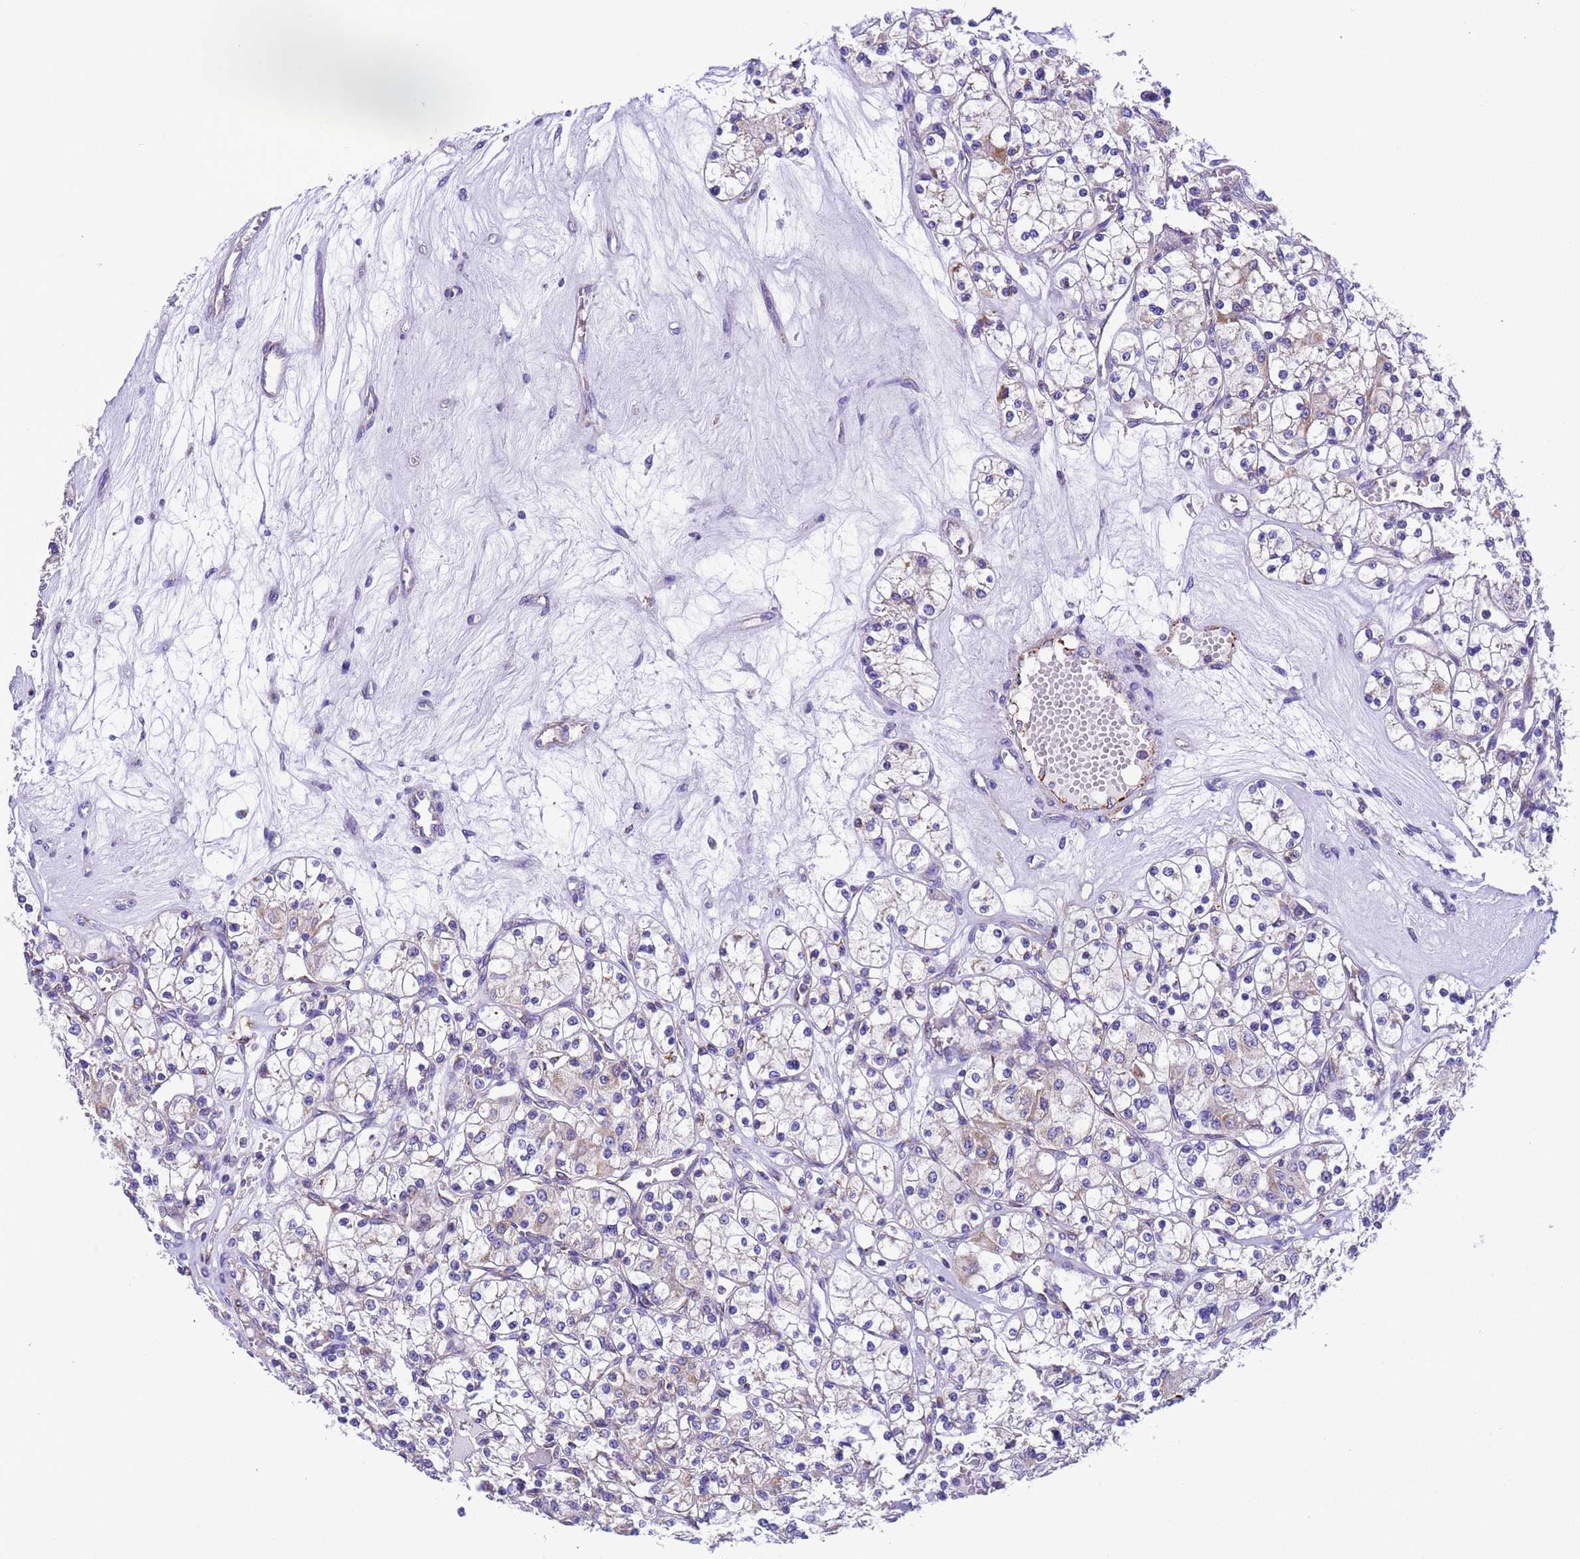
{"staining": {"intensity": "moderate", "quantity": "<25%", "location": "cytoplasmic/membranous"}, "tissue": "renal cancer", "cell_type": "Tumor cells", "image_type": "cancer", "snomed": [{"axis": "morphology", "description": "Adenocarcinoma, NOS"}, {"axis": "topography", "description": "Kidney"}], "caption": "DAB immunohistochemical staining of renal cancer exhibits moderate cytoplasmic/membranous protein expression in about <25% of tumor cells. (DAB = brown stain, brightfield microscopy at high magnification).", "gene": "CCDC191", "patient": {"sex": "female", "age": 59}}